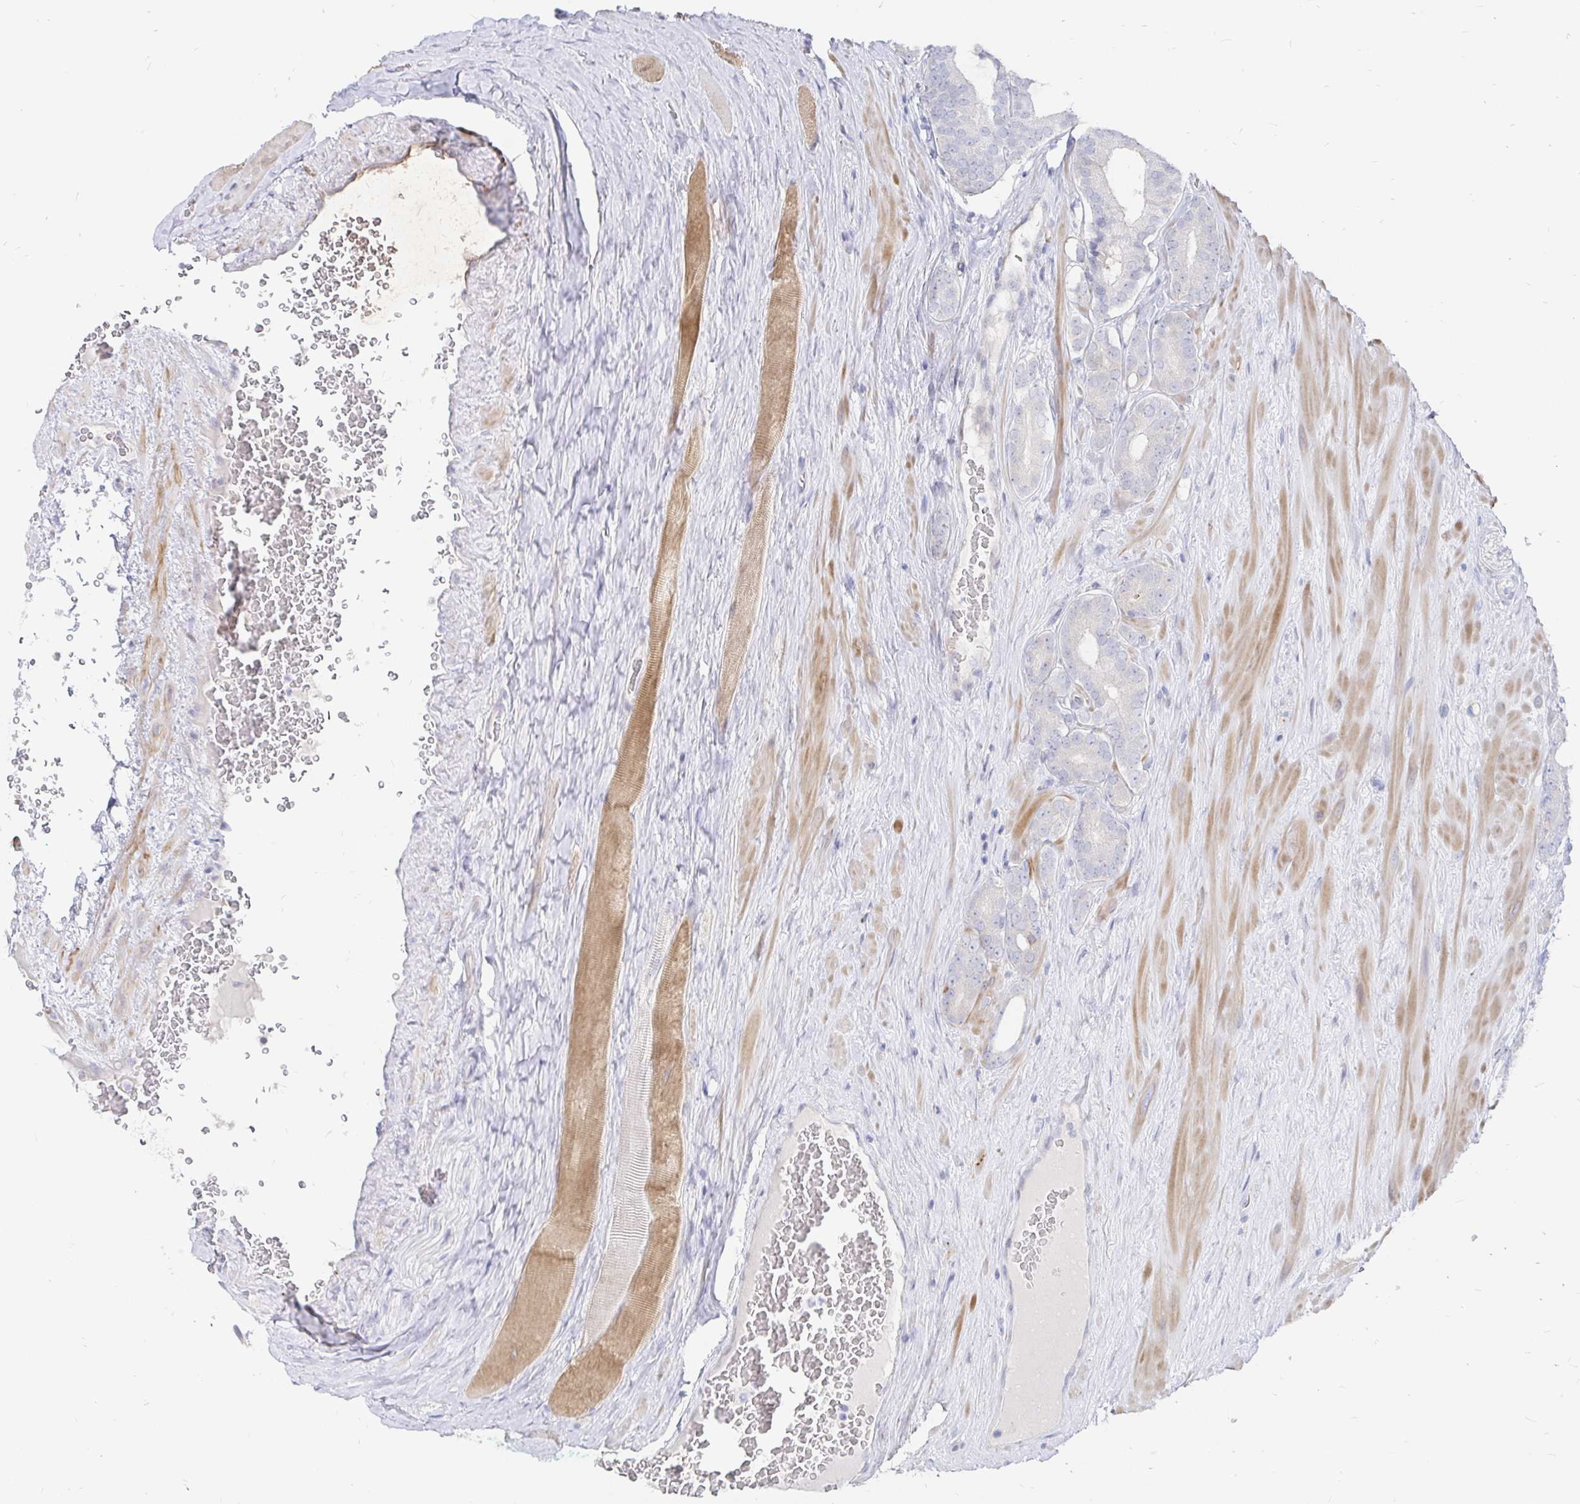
{"staining": {"intensity": "negative", "quantity": "none", "location": "none"}, "tissue": "prostate cancer", "cell_type": "Tumor cells", "image_type": "cancer", "snomed": [{"axis": "morphology", "description": "Adenocarcinoma, High grade"}, {"axis": "topography", "description": "Prostate"}], "caption": "High power microscopy image of an immunohistochemistry histopathology image of prostate cancer (high-grade adenocarcinoma), revealing no significant positivity in tumor cells.", "gene": "KCTD19", "patient": {"sex": "male", "age": 66}}